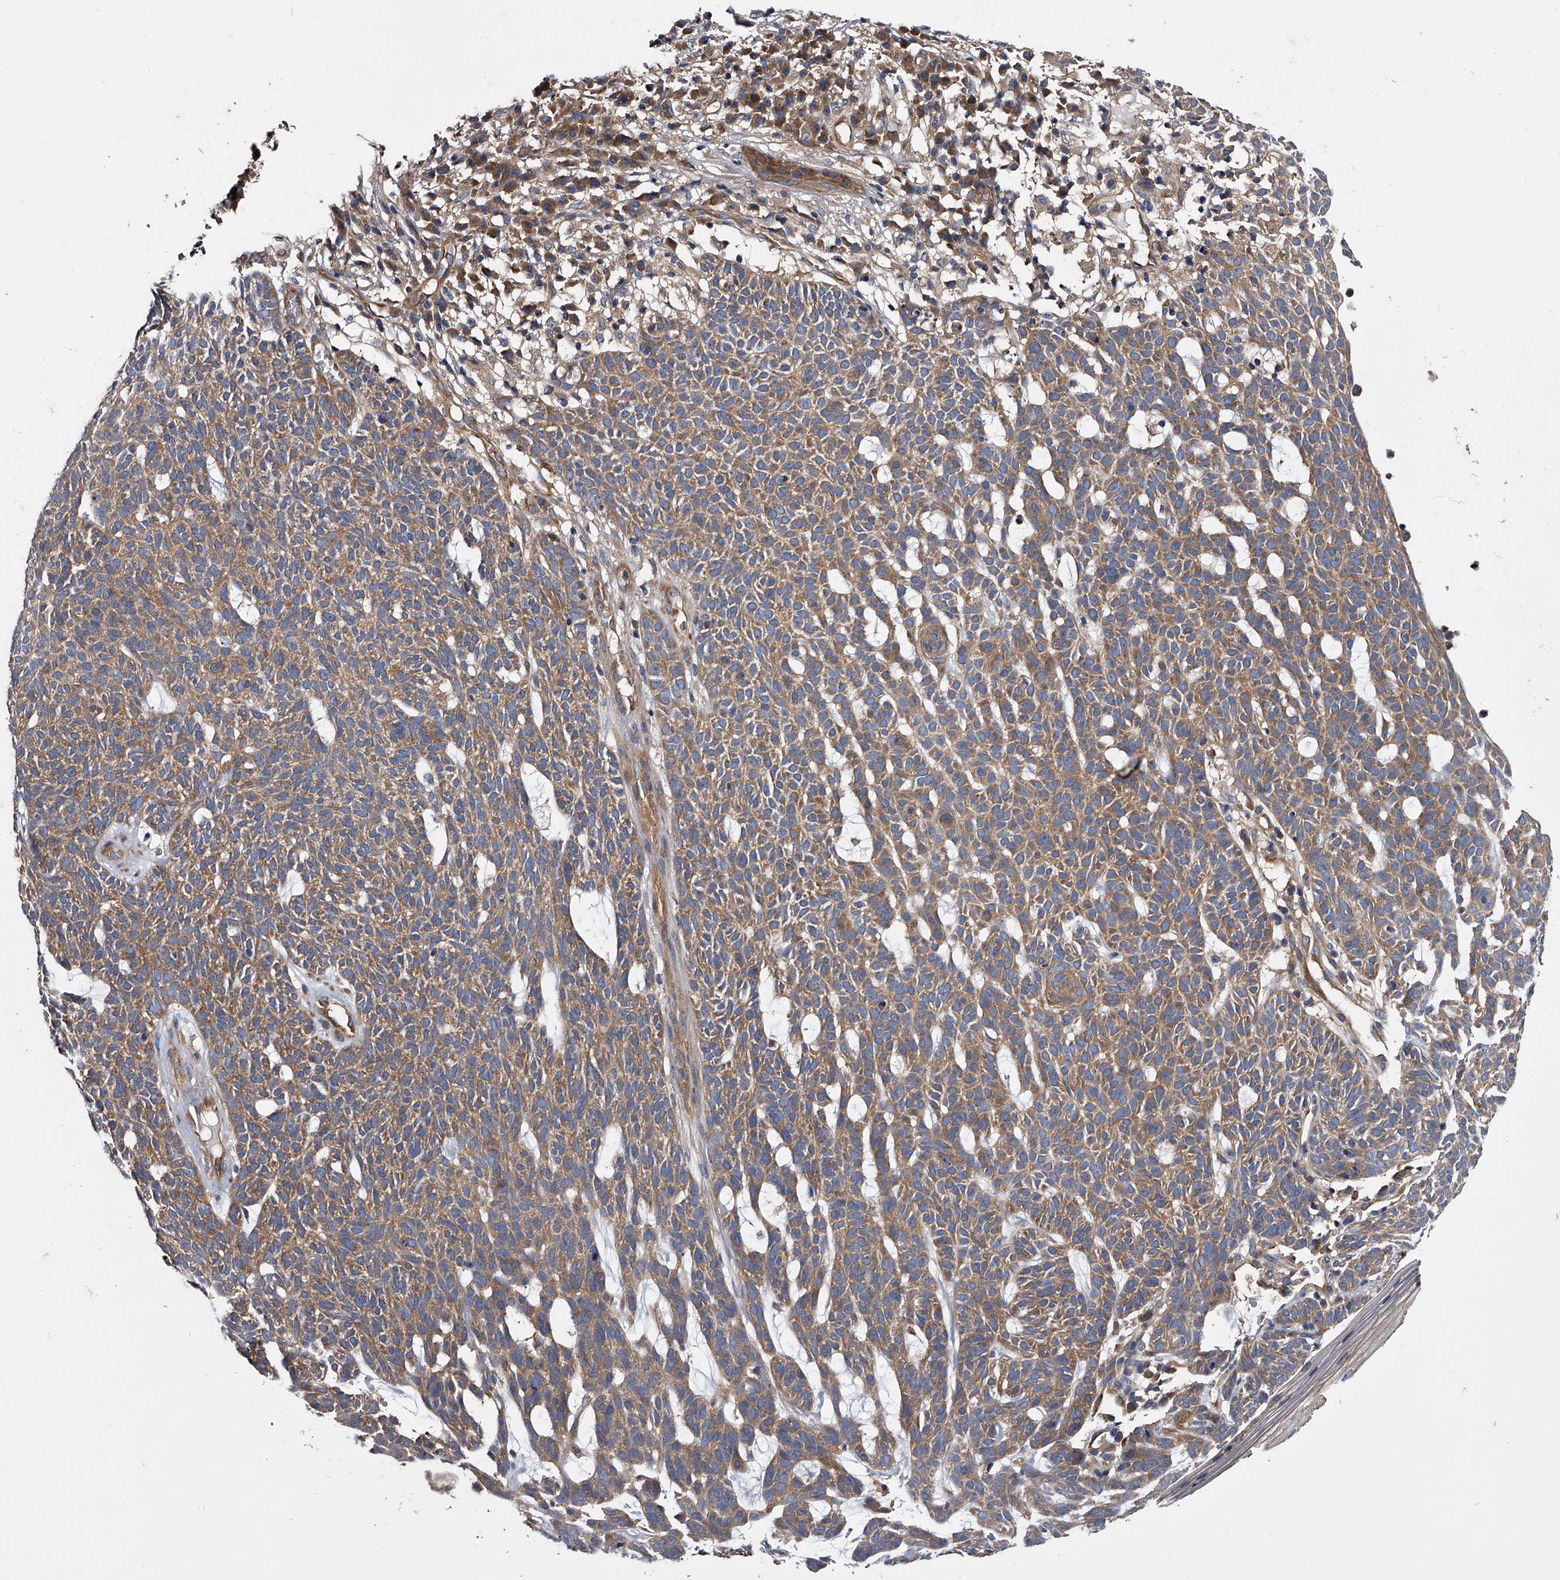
{"staining": {"intensity": "moderate", "quantity": ">75%", "location": "cytoplasmic/membranous"}, "tissue": "skin cancer", "cell_type": "Tumor cells", "image_type": "cancer", "snomed": [{"axis": "morphology", "description": "Squamous cell carcinoma, NOS"}, {"axis": "topography", "description": "Skin"}], "caption": "Protein expression analysis of skin cancer (squamous cell carcinoma) demonstrates moderate cytoplasmic/membranous expression in about >75% of tumor cells. Using DAB (brown) and hematoxylin (blue) stains, captured at high magnification using brightfield microscopy.", "gene": "GAPVD1", "patient": {"sex": "female", "age": 90}}